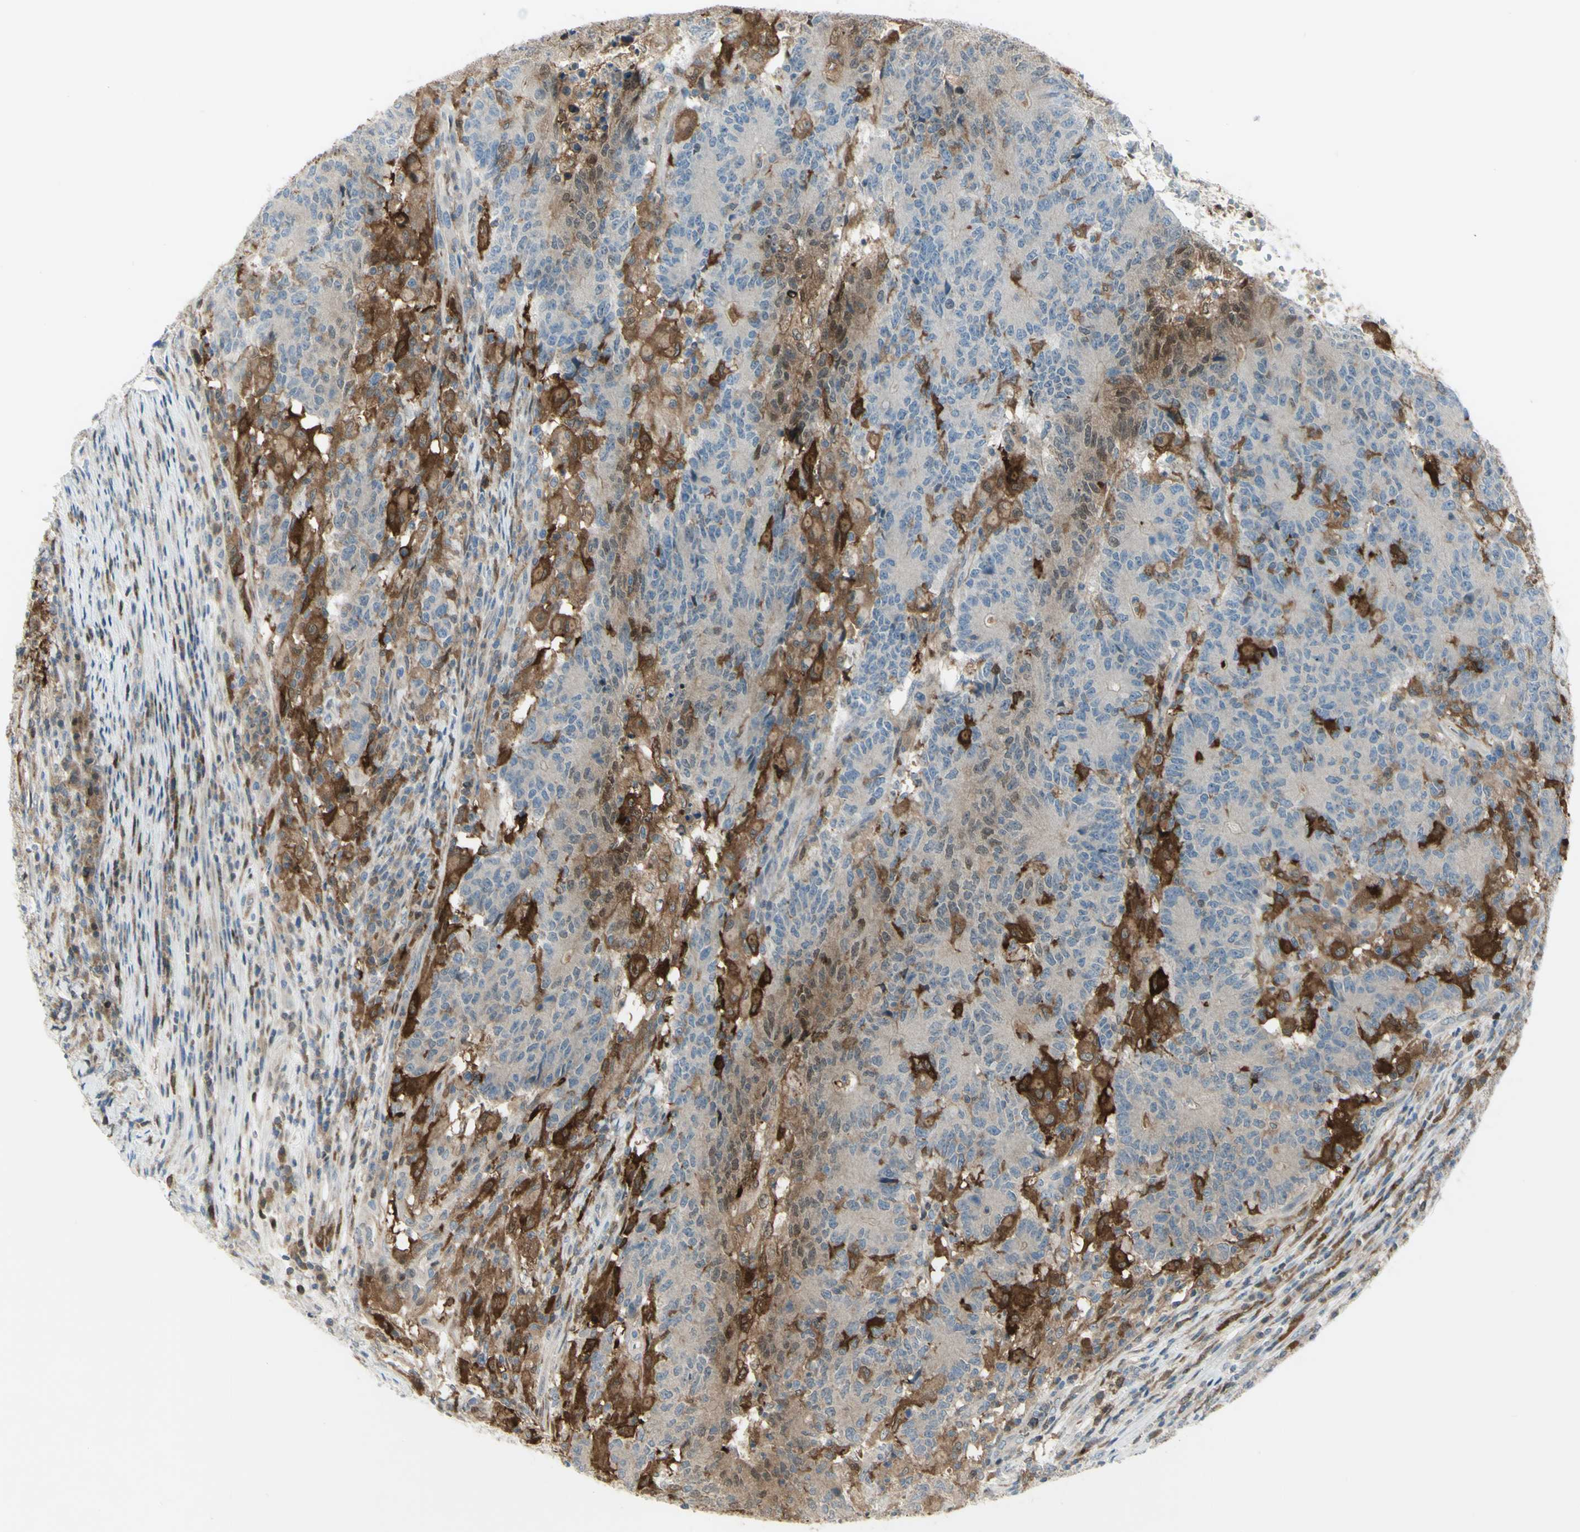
{"staining": {"intensity": "strong", "quantity": "25%-75%", "location": "cytoplasmic/membranous"}, "tissue": "colorectal cancer", "cell_type": "Tumor cells", "image_type": "cancer", "snomed": [{"axis": "morphology", "description": "Normal tissue, NOS"}, {"axis": "morphology", "description": "Adenocarcinoma, NOS"}, {"axis": "topography", "description": "Colon"}], "caption": "A brown stain shows strong cytoplasmic/membranous staining of a protein in colorectal cancer tumor cells.", "gene": "C1orf159", "patient": {"sex": "female", "age": 75}}